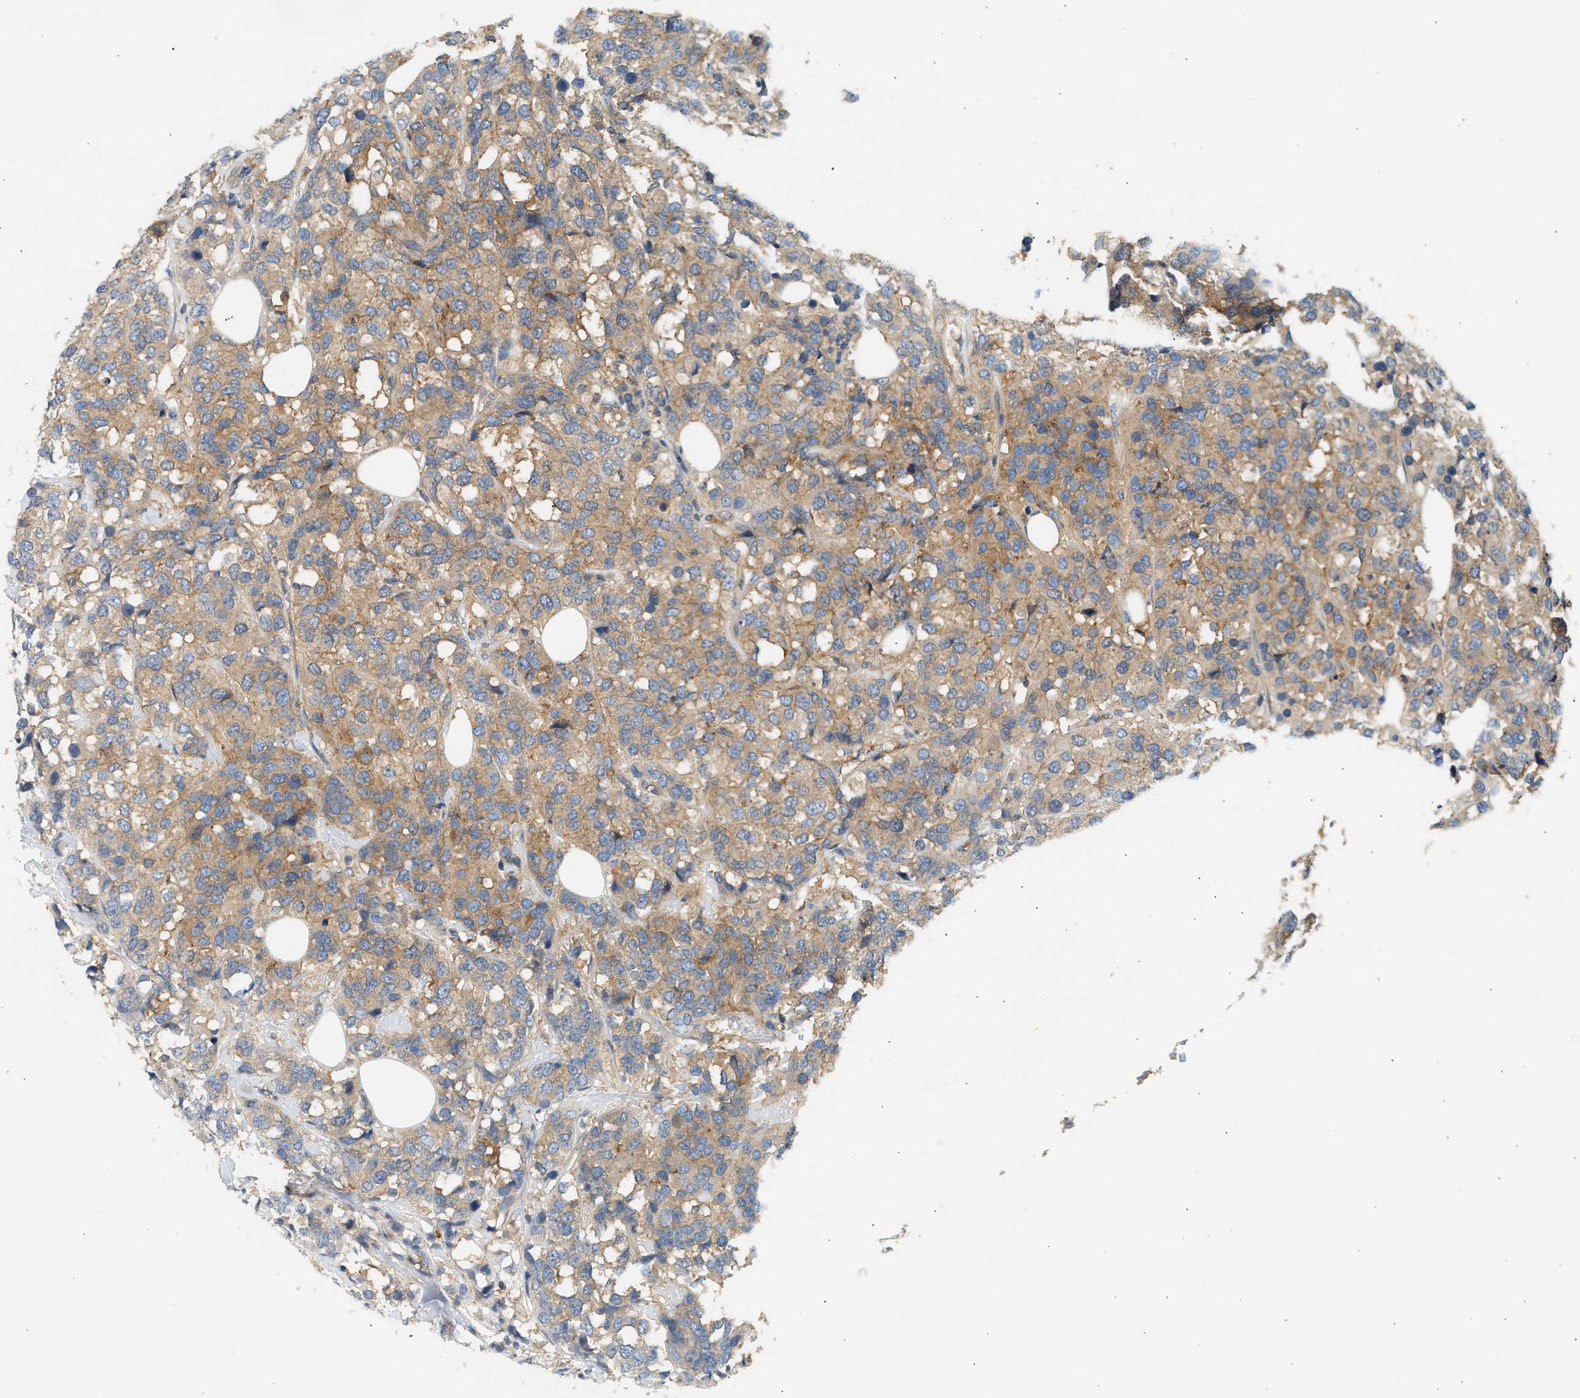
{"staining": {"intensity": "moderate", "quantity": ">75%", "location": "cytoplasmic/membranous"}, "tissue": "breast cancer", "cell_type": "Tumor cells", "image_type": "cancer", "snomed": [{"axis": "morphology", "description": "Lobular carcinoma"}, {"axis": "topography", "description": "Breast"}], "caption": "Immunohistochemical staining of human lobular carcinoma (breast) demonstrates medium levels of moderate cytoplasmic/membranous protein positivity in about >75% of tumor cells.", "gene": "PAFAH1B1", "patient": {"sex": "female", "age": 59}}